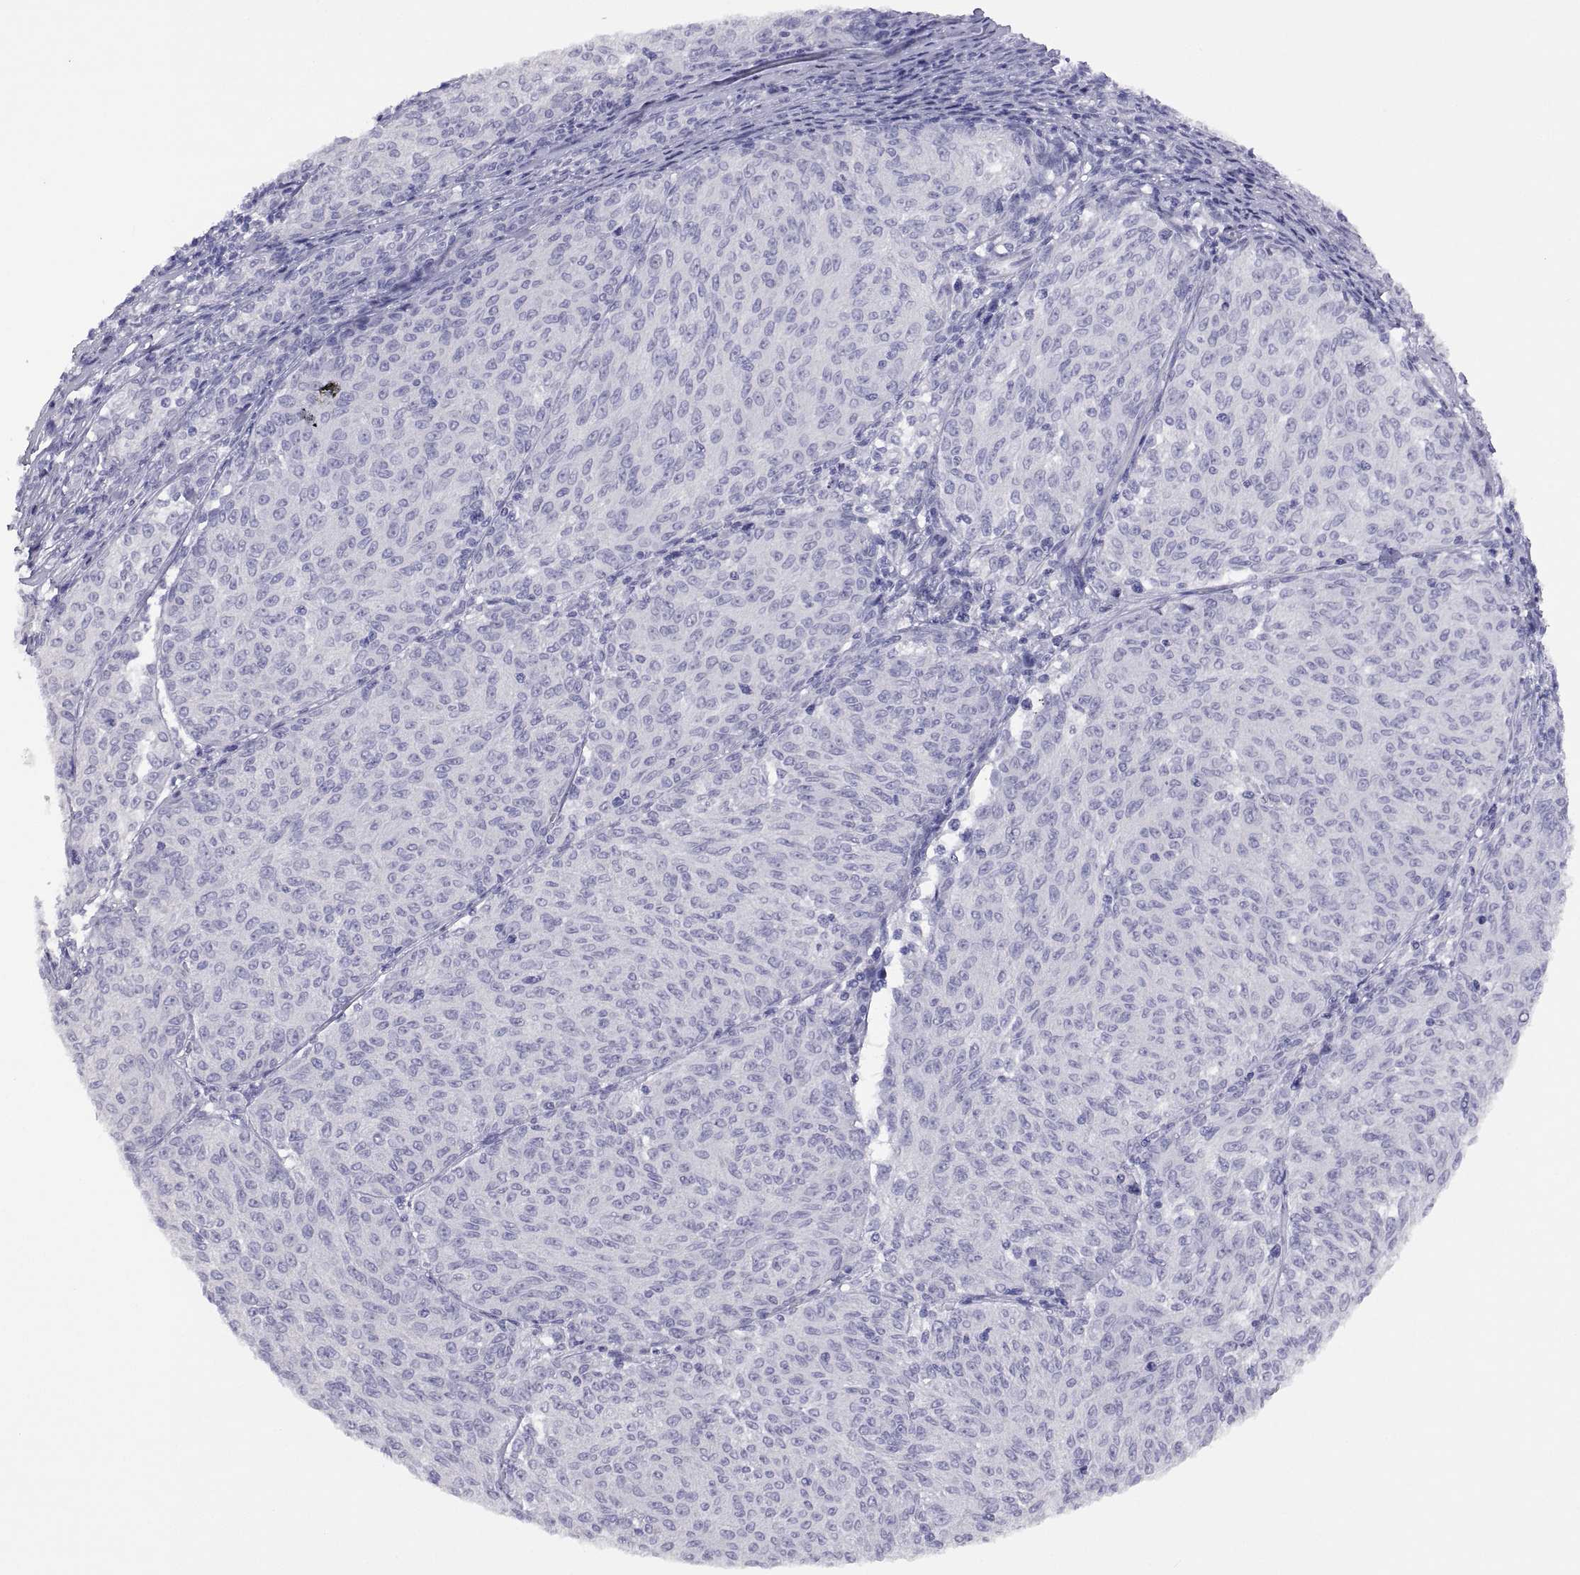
{"staining": {"intensity": "negative", "quantity": "none", "location": "none"}, "tissue": "melanoma", "cell_type": "Tumor cells", "image_type": "cancer", "snomed": [{"axis": "morphology", "description": "Malignant melanoma, NOS"}, {"axis": "topography", "description": "Skin"}], "caption": "High power microscopy photomicrograph of an immunohistochemistry micrograph of malignant melanoma, revealing no significant staining in tumor cells. The staining was performed using DAB (3,3'-diaminobenzidine) to visualize the protein expression in brown, while the nuclei were stained in blue with hematoxylin (Magnification: 20x).", "gene": "VSX2", "patient": {"sex": "female", "age": 72}}